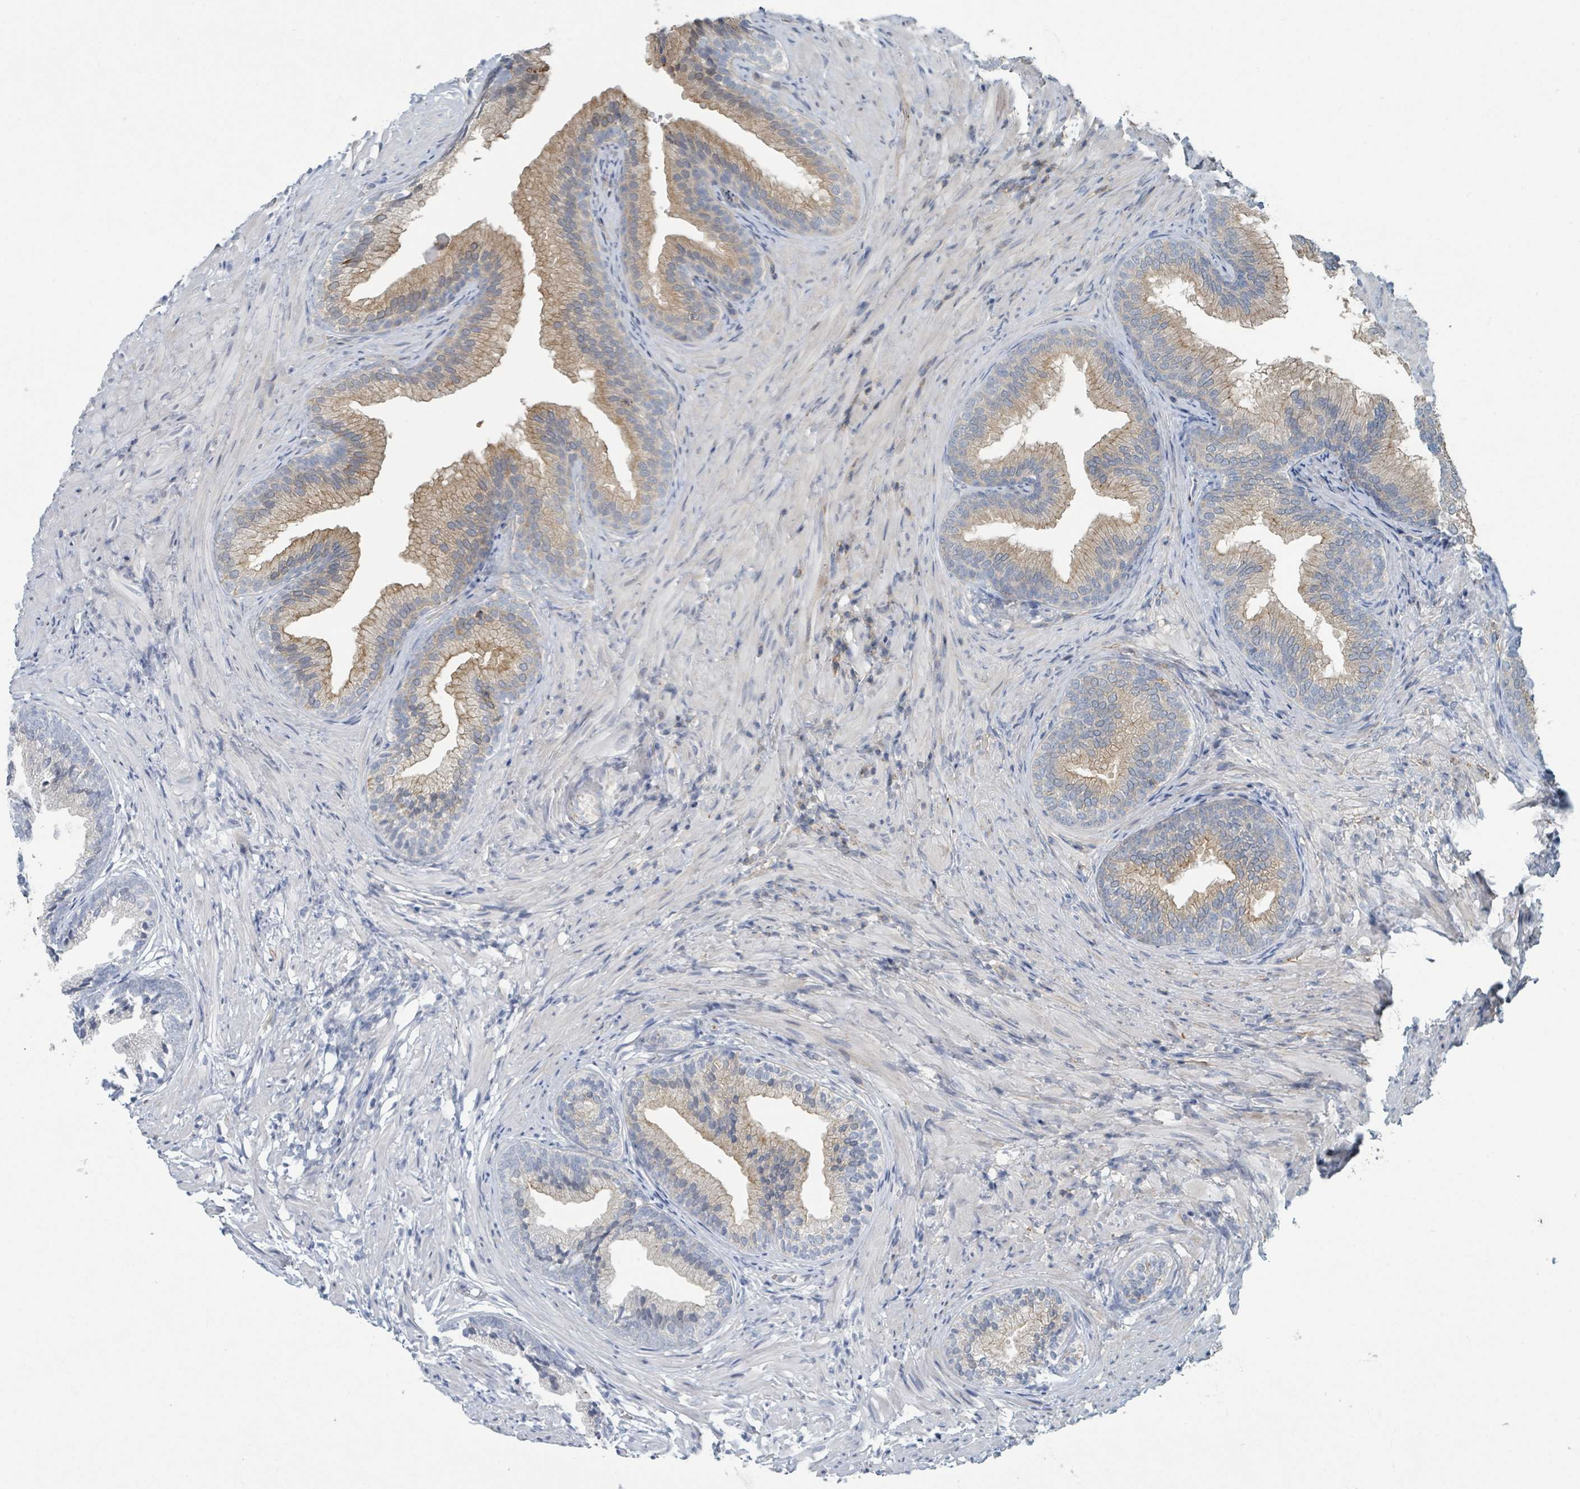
{"staining": {"intensity": "moderate", "quantity": "25%-75%", "location": "cytoplasmic/membranous"}, "tissue": "prostate", "cell_type": "Glandular cells", "image_type": "normal", "snomed": [{"axis": "morphology", "description": "Normal tissue, NOS"}, {"axis": "topography", "description": "Prostate"}], "caption": "Normal prostate reveals moderate cytoplasmic/membranous positivity in approximately 25%-75% of glandular cells (DAB IHC with brightfield microscopy, high magnification)..", "gene": "LRRC42", "patient": {"sex": "male", "age": 76}}